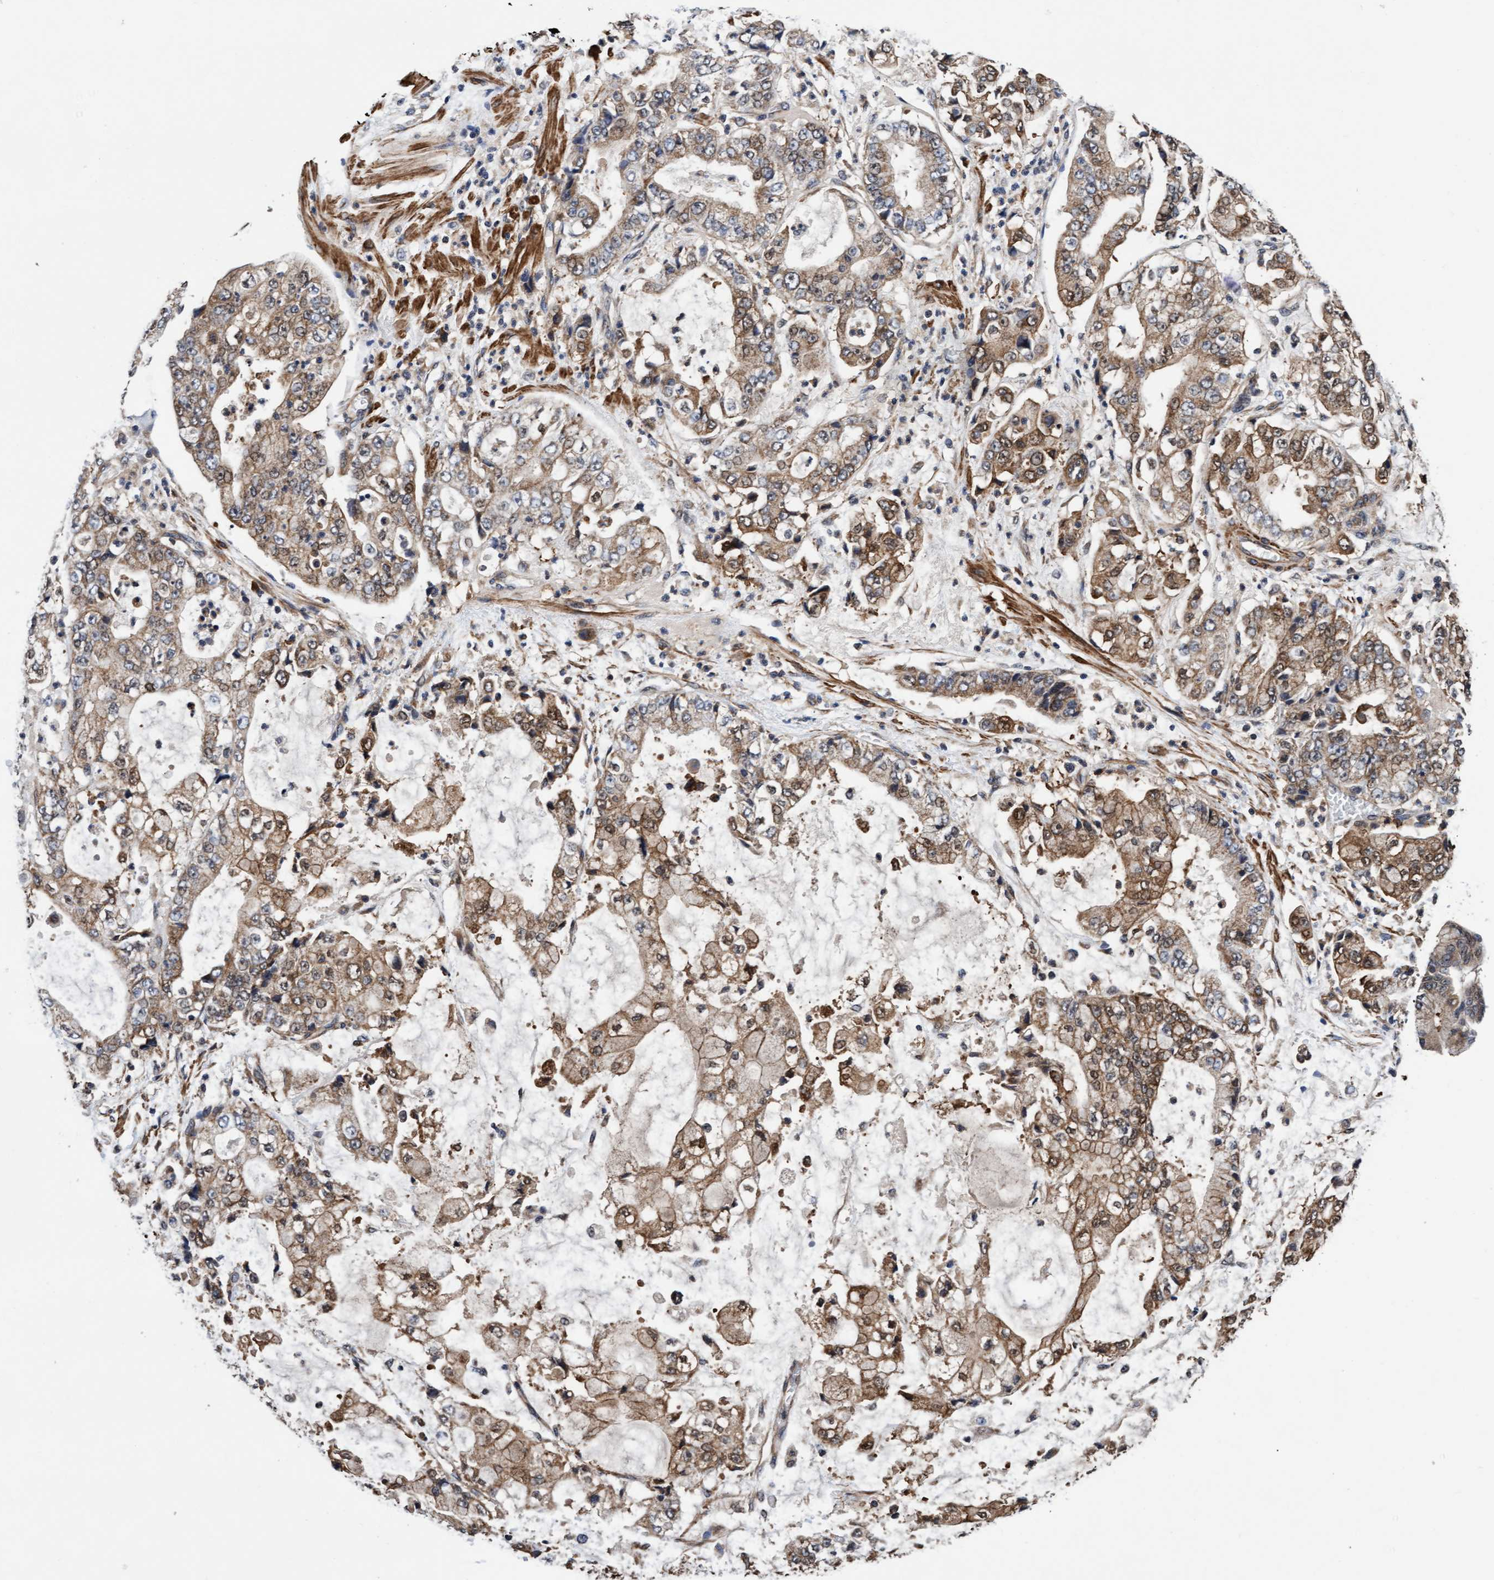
{"staining": {"intensity": "moderate", "quantity": ">75%", "location": "cytoplasmic/membranous"}, "tissue": "stomach cancer", "cell_type": "Tumor cells", "image_type": "cancer", "snomed": [{"axis": "morphology", "description": "Adenocarcinoma, NOS"}, {"axis": "topography", "description": "Stomach"}], "caption": "Stomach cancer tissue shows moderate cytoplasmic/membranous positivity in about >75% of tumor cells (DAB = brown stain, brightfield microscopy at high magnification).", "gene": "EFCAB13", "patient": {"sex": "male", "age": 76}}